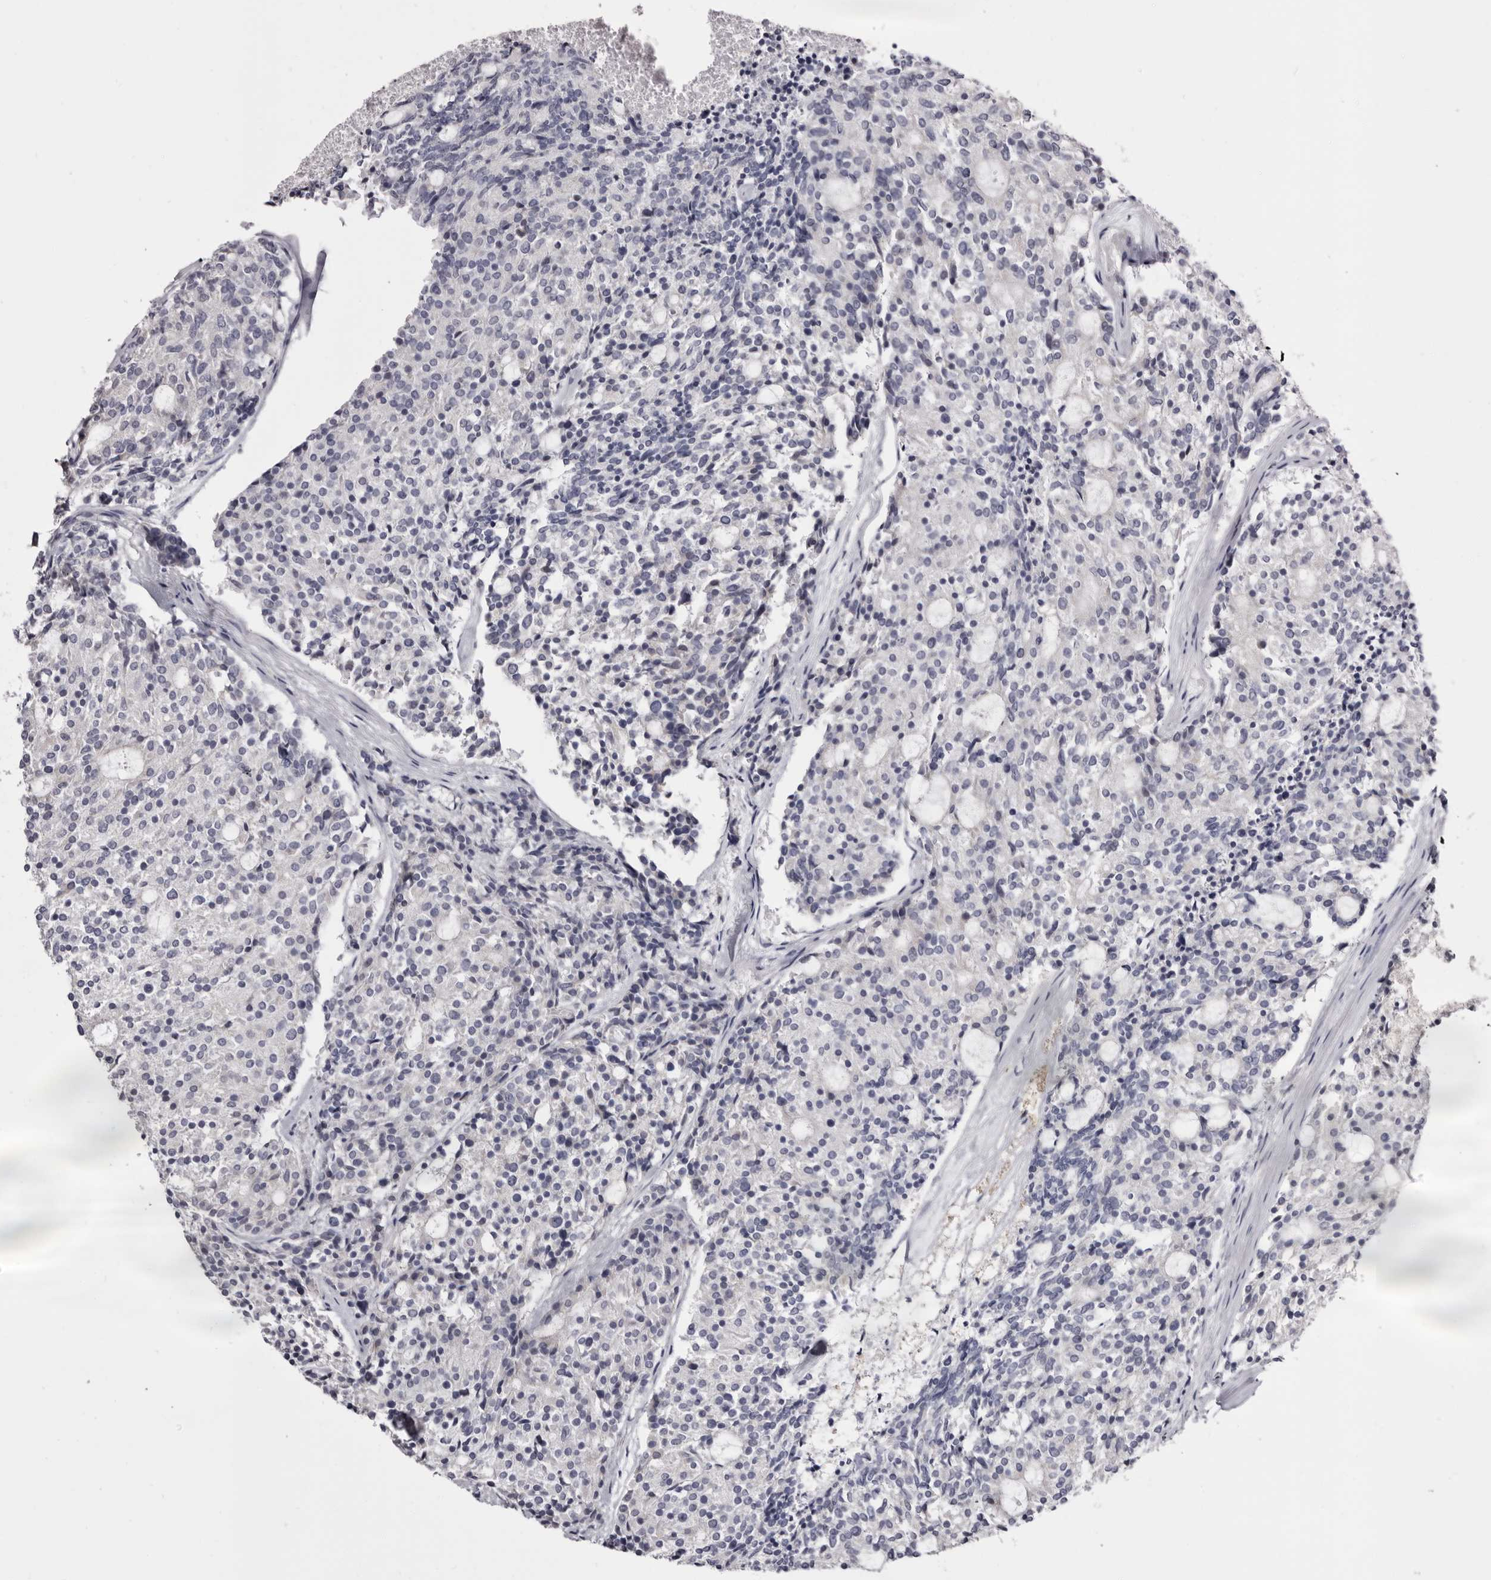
{"staining": {"intensity": "negative", "quantity": "none", "location": "none"}, "tissue": "carcinoid", "cell_type": "Tumor cells", "image_type": "cancer", "snomed": [{"axis": "morphology", "description": "Carcinoid, malignant, NOS"}, {"axis": "topography", "description": "Pancreas"}], "caption": "Immunohistochemical staining of human carcinoid (malignant) reveals no significant staining in tumor cells. (Stains: DAB (3,3'-diaminobenzidine) immunohistochemistry (IHC) with hematoxylin counter stain, Microscopy: brightfield microscopy at high magnification).", "gene": "CASQ1", "patient": {"sex": "female", "age": 54}}